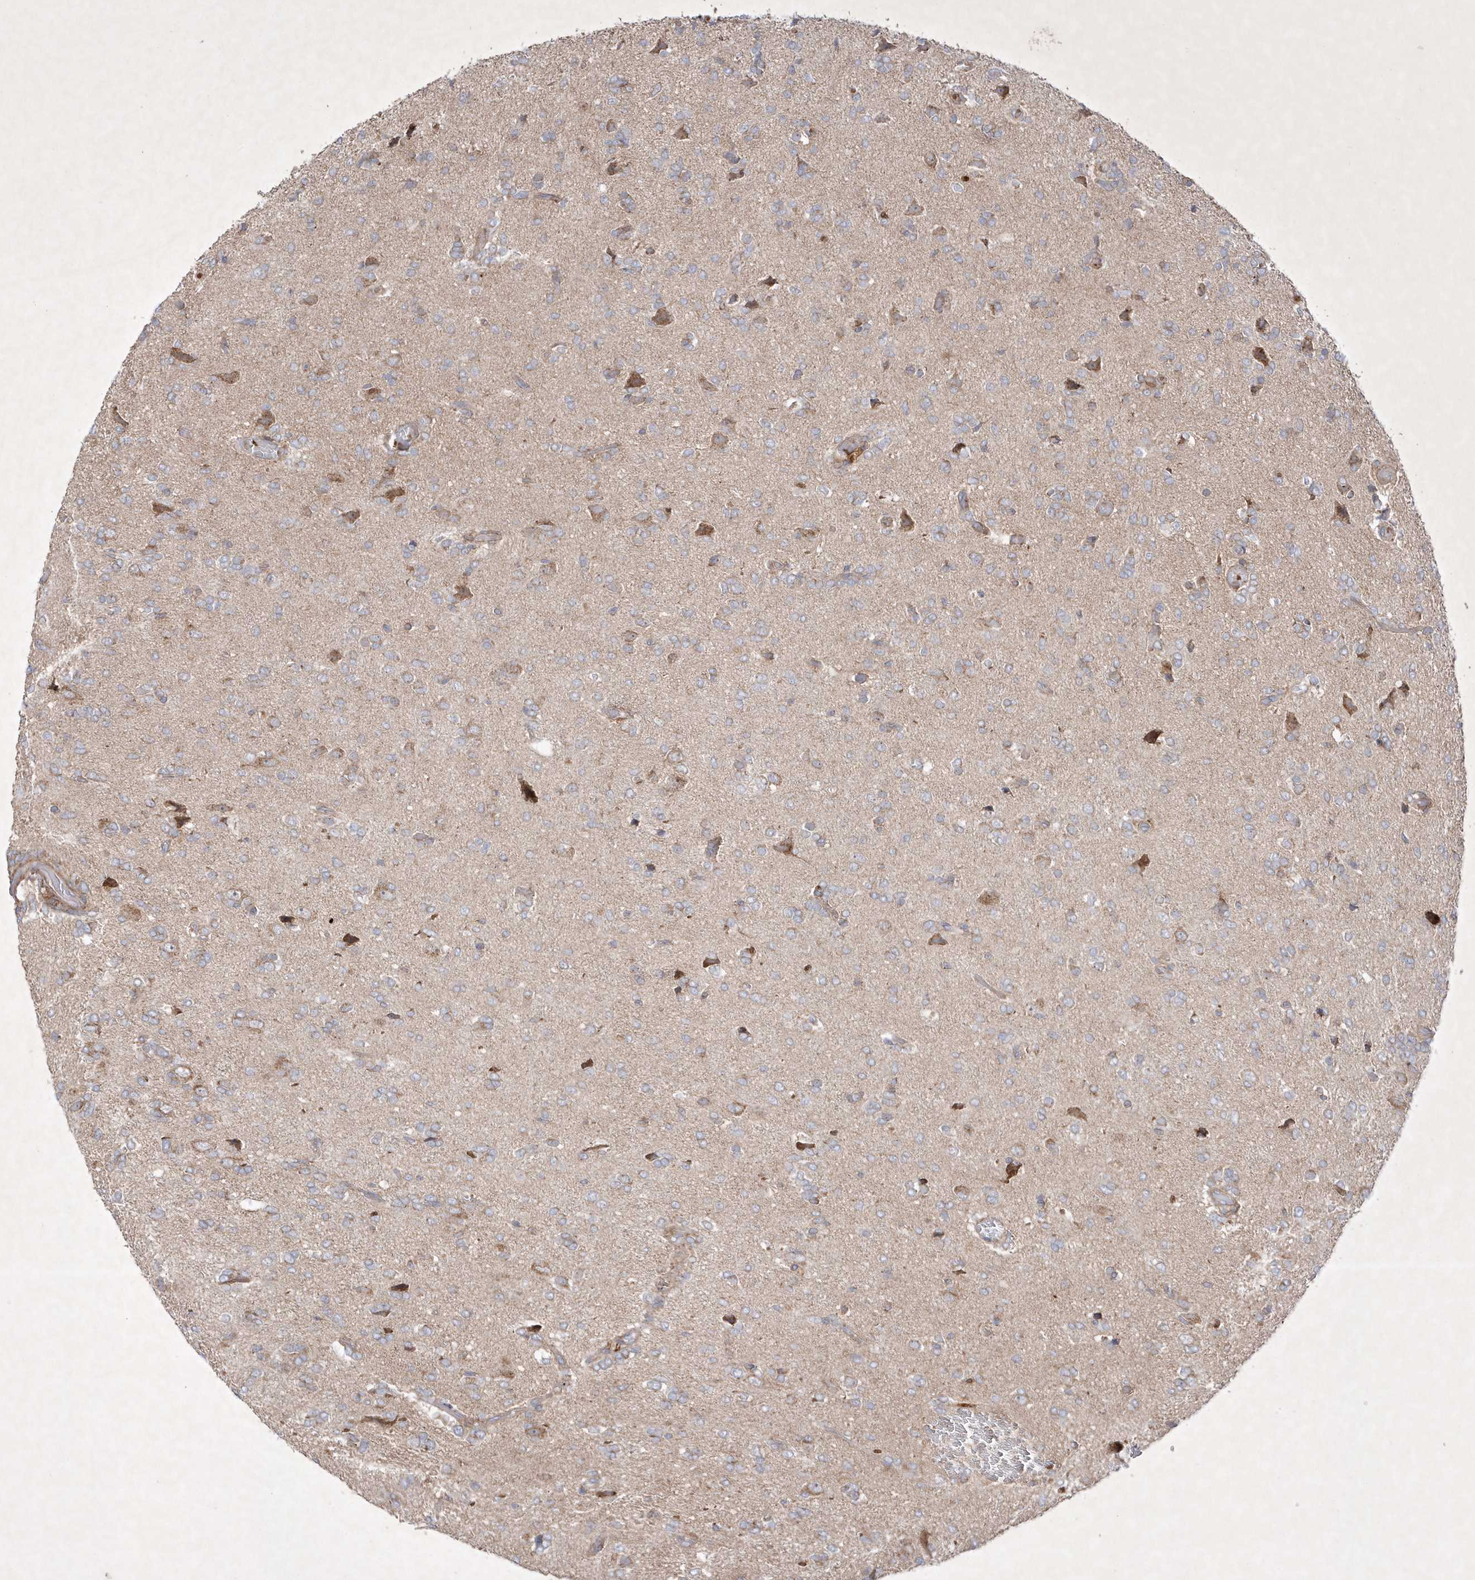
{"staining": {"intensity": "negative", "quantity": "none", "location": "none"}, "tissue": "glioma", "cell_type": "Tumor cells", "image_type": "cancer", "snomed": [{"axis": "morphology", "description": "Glioma, malignant, High grade"}, {"axis": "topography", "description": "Brain"}], "caption": "A histopathology image of human glioma is negative for staining in tumor cells.", "gene": "OPA1", "patient": {"sex": "female", "age": 59}}